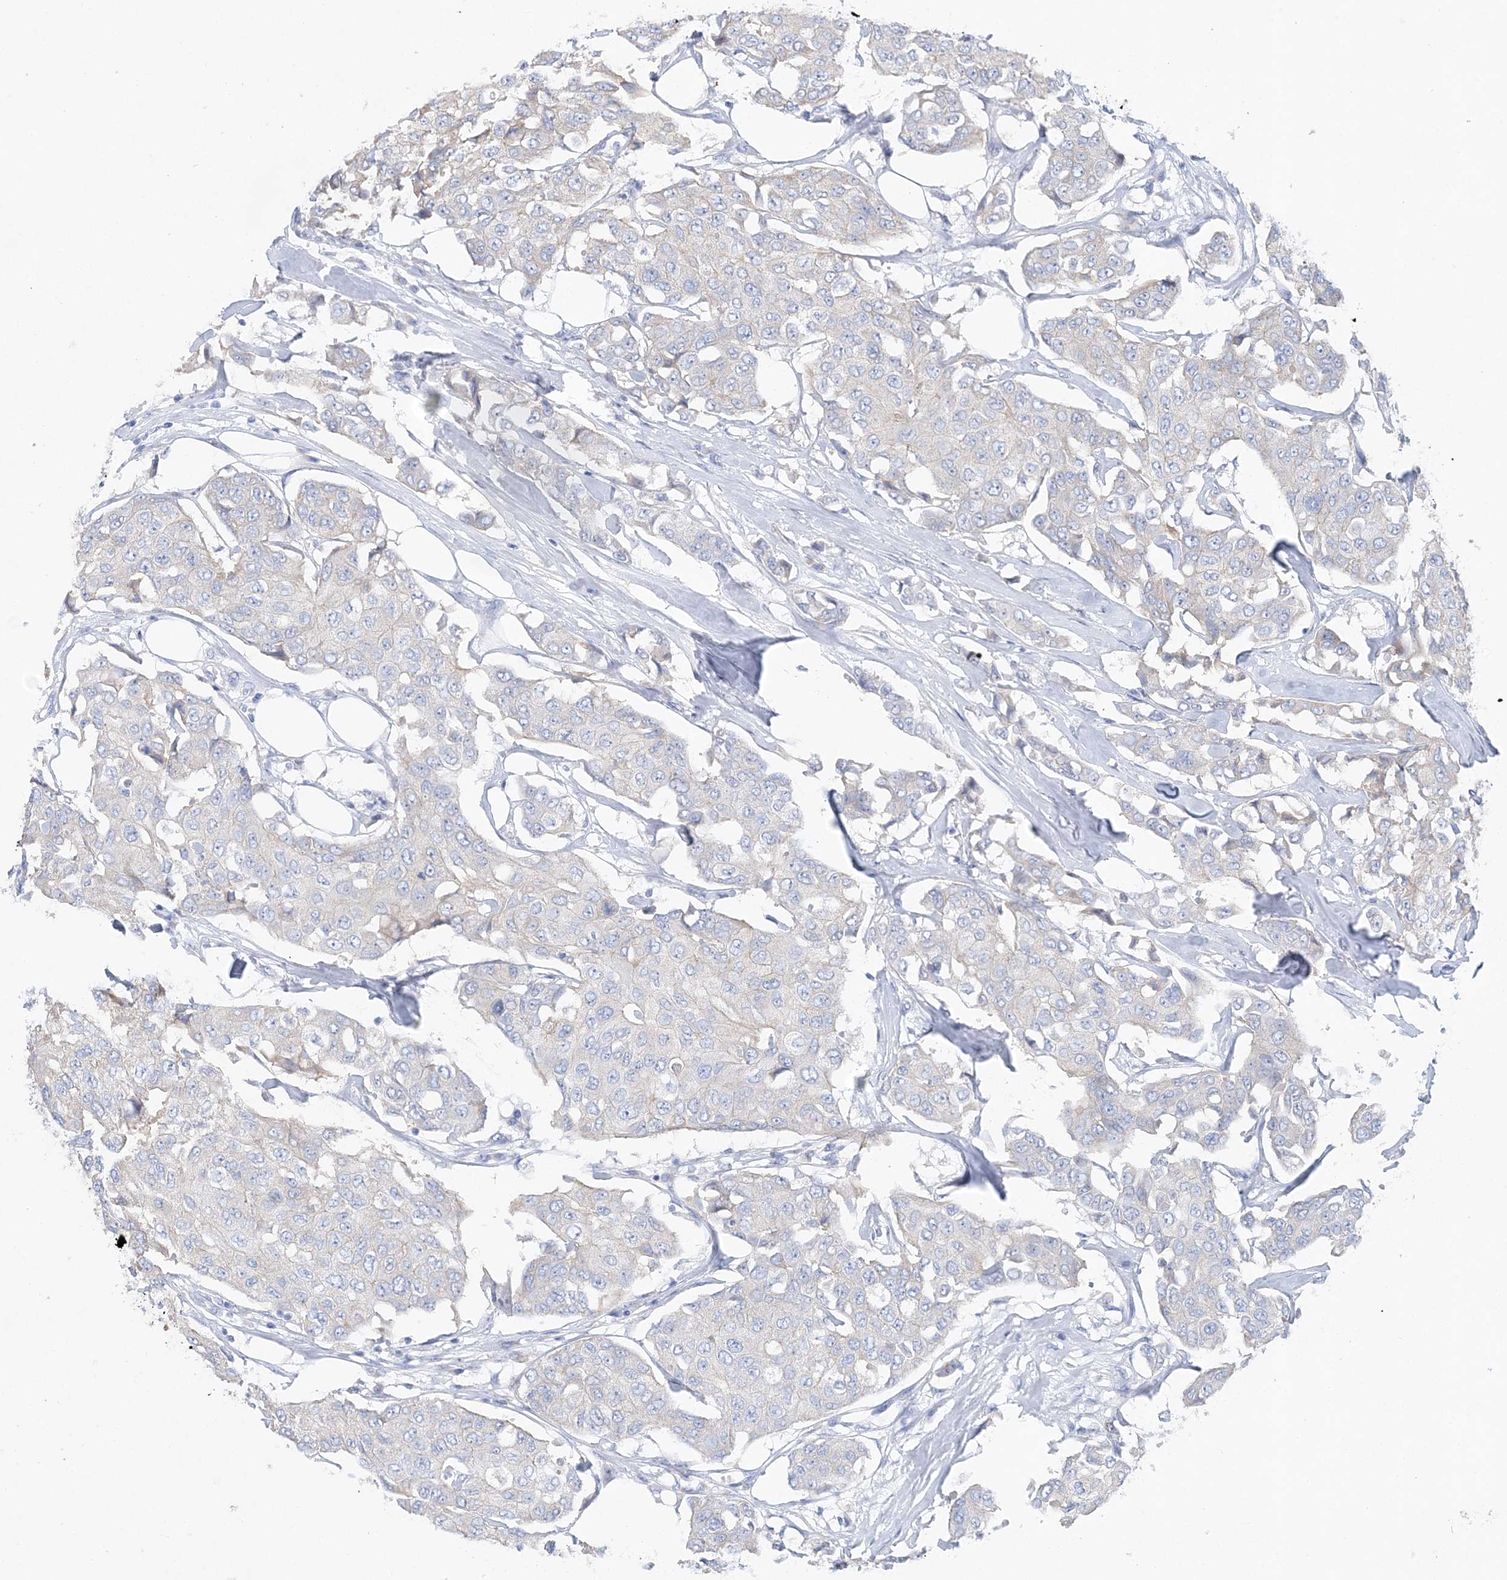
{"staining": {"intensity": "negative", "quantity": "none", "location": "none"}, "tissue": "breast cancer", "cell_type": "Tumor cells", "image_type": "cancer", "snomed": [{"axis": "morphology", "description": "Duct carcinoma"}, {"axis": "topography", "description": "Breast"}], "caption": "A high-resolution histopathology image shows immunohistochemistry staining of breast infiltrating ductal carcinoma, which exhibits no significant staining in tumor cells. Nuclei are stained in blue.", "gene": "SLC5A6", "patient": {"sex": "female", "age": 80}}